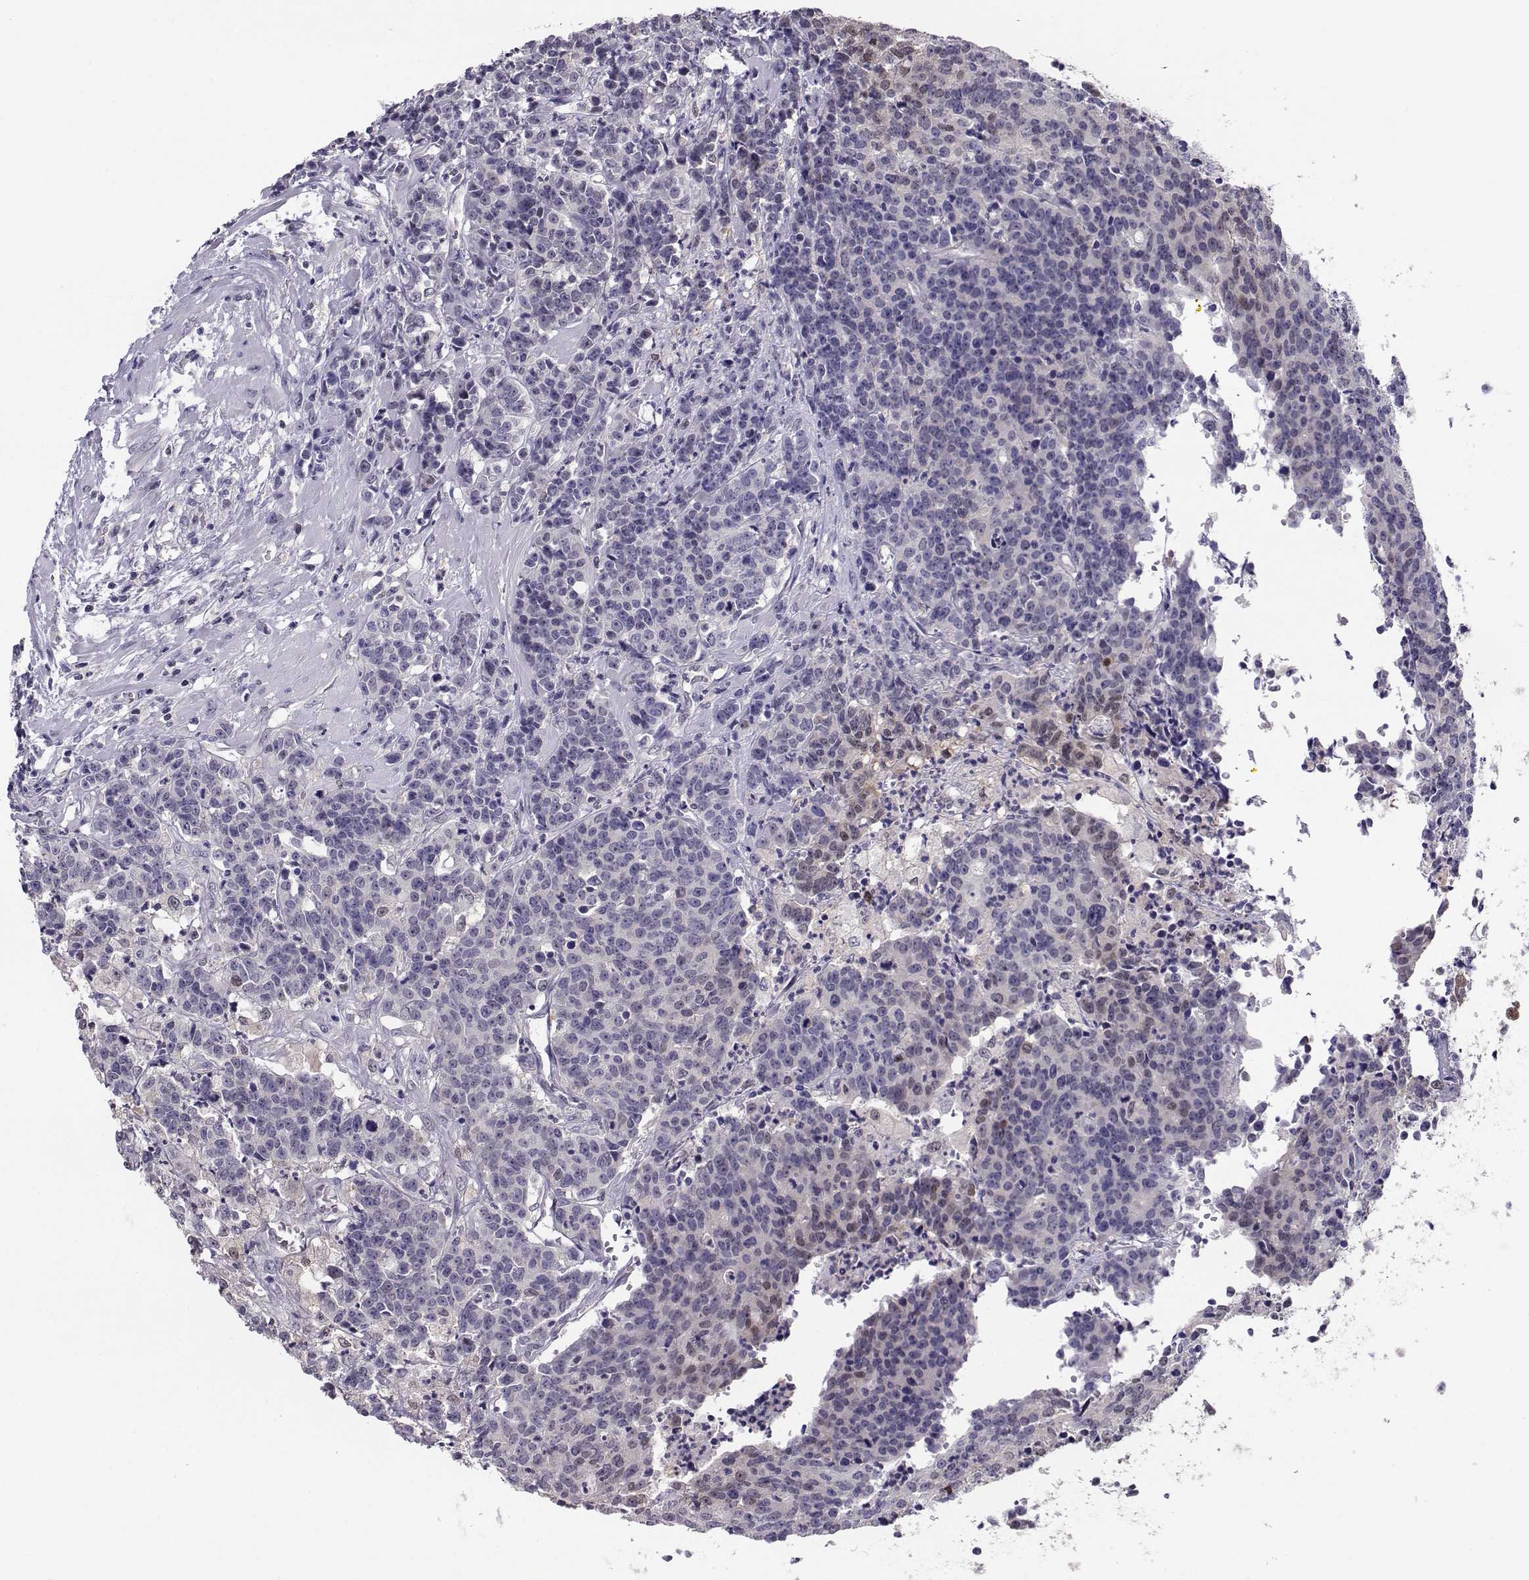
{"staining": {"intensity": "negative", "quantity": "none", "location": "none"}, "tissue": "prostate cancer", "cell_type": "Tumor cells", "image_type": "cancer", "snomed": [{"axis": "morphology", "description": "Adenocarcinoma, NOS"}, {"axis": "topography", "description": "Prostate"}], "caption": "Immunohistochemical staining of human prostate cancer (adenocarcinoma) displays no significant staining in tumor cells.", "gene": "PGK1", "patient": {"sex": "male", "age": 67}}